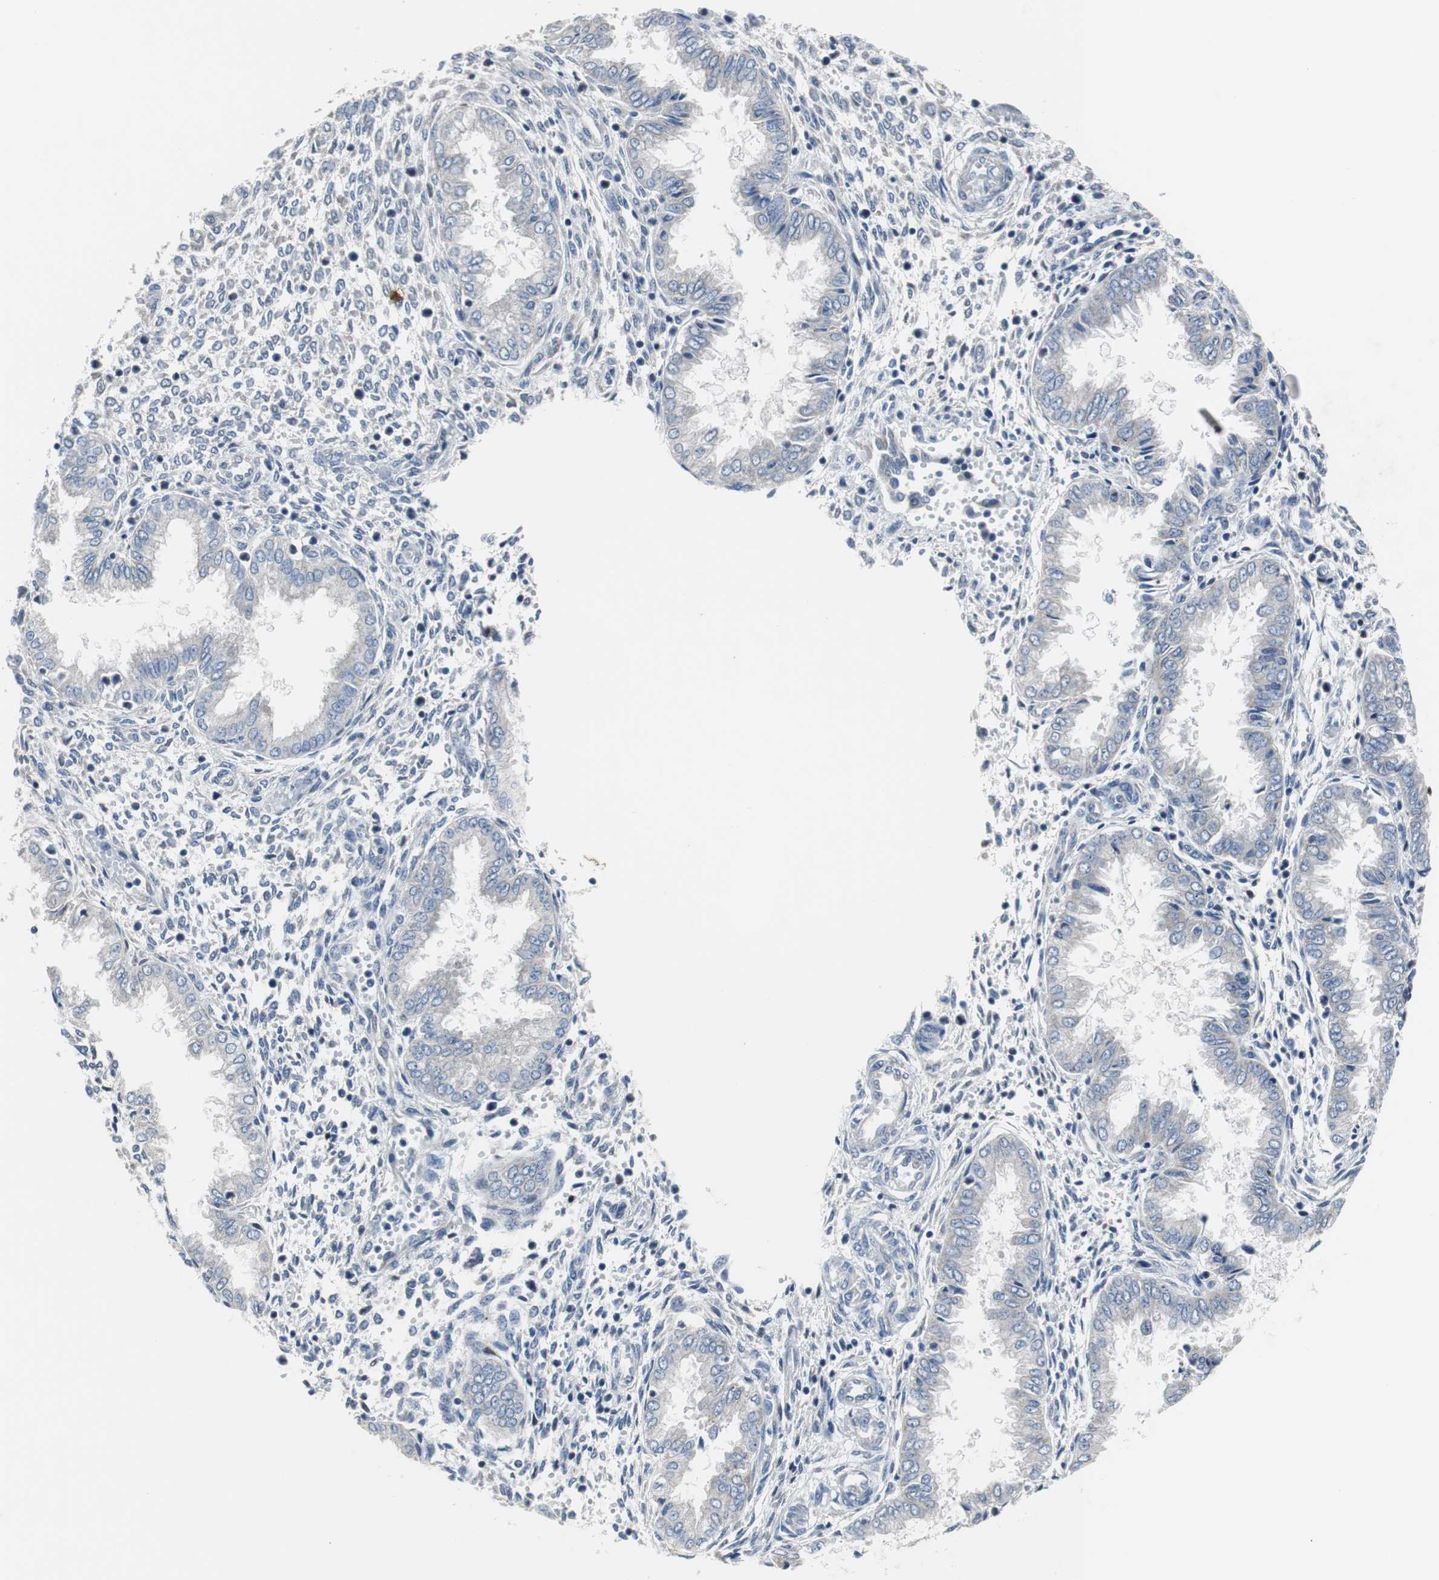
{"staining": {"intensity": "weak", "quantity": "<25%", "location": "cytoplasmic/membranous"}, "tissue": "endometrium", "cell_type": "Cells in endometrial stroma", "image_type": "normal", "snomed": [{"axis": "morphology", "description": "Normal tissue, NOS"}, {"axis": "topography", "description": "Endometrium"}], "caption": "Protein analysis of unremarkable endometrium demonstrates no significant expression in cells in endometrial stroma.", "gene": "TP63", "patient": {"sex": "female", "age": 33}}